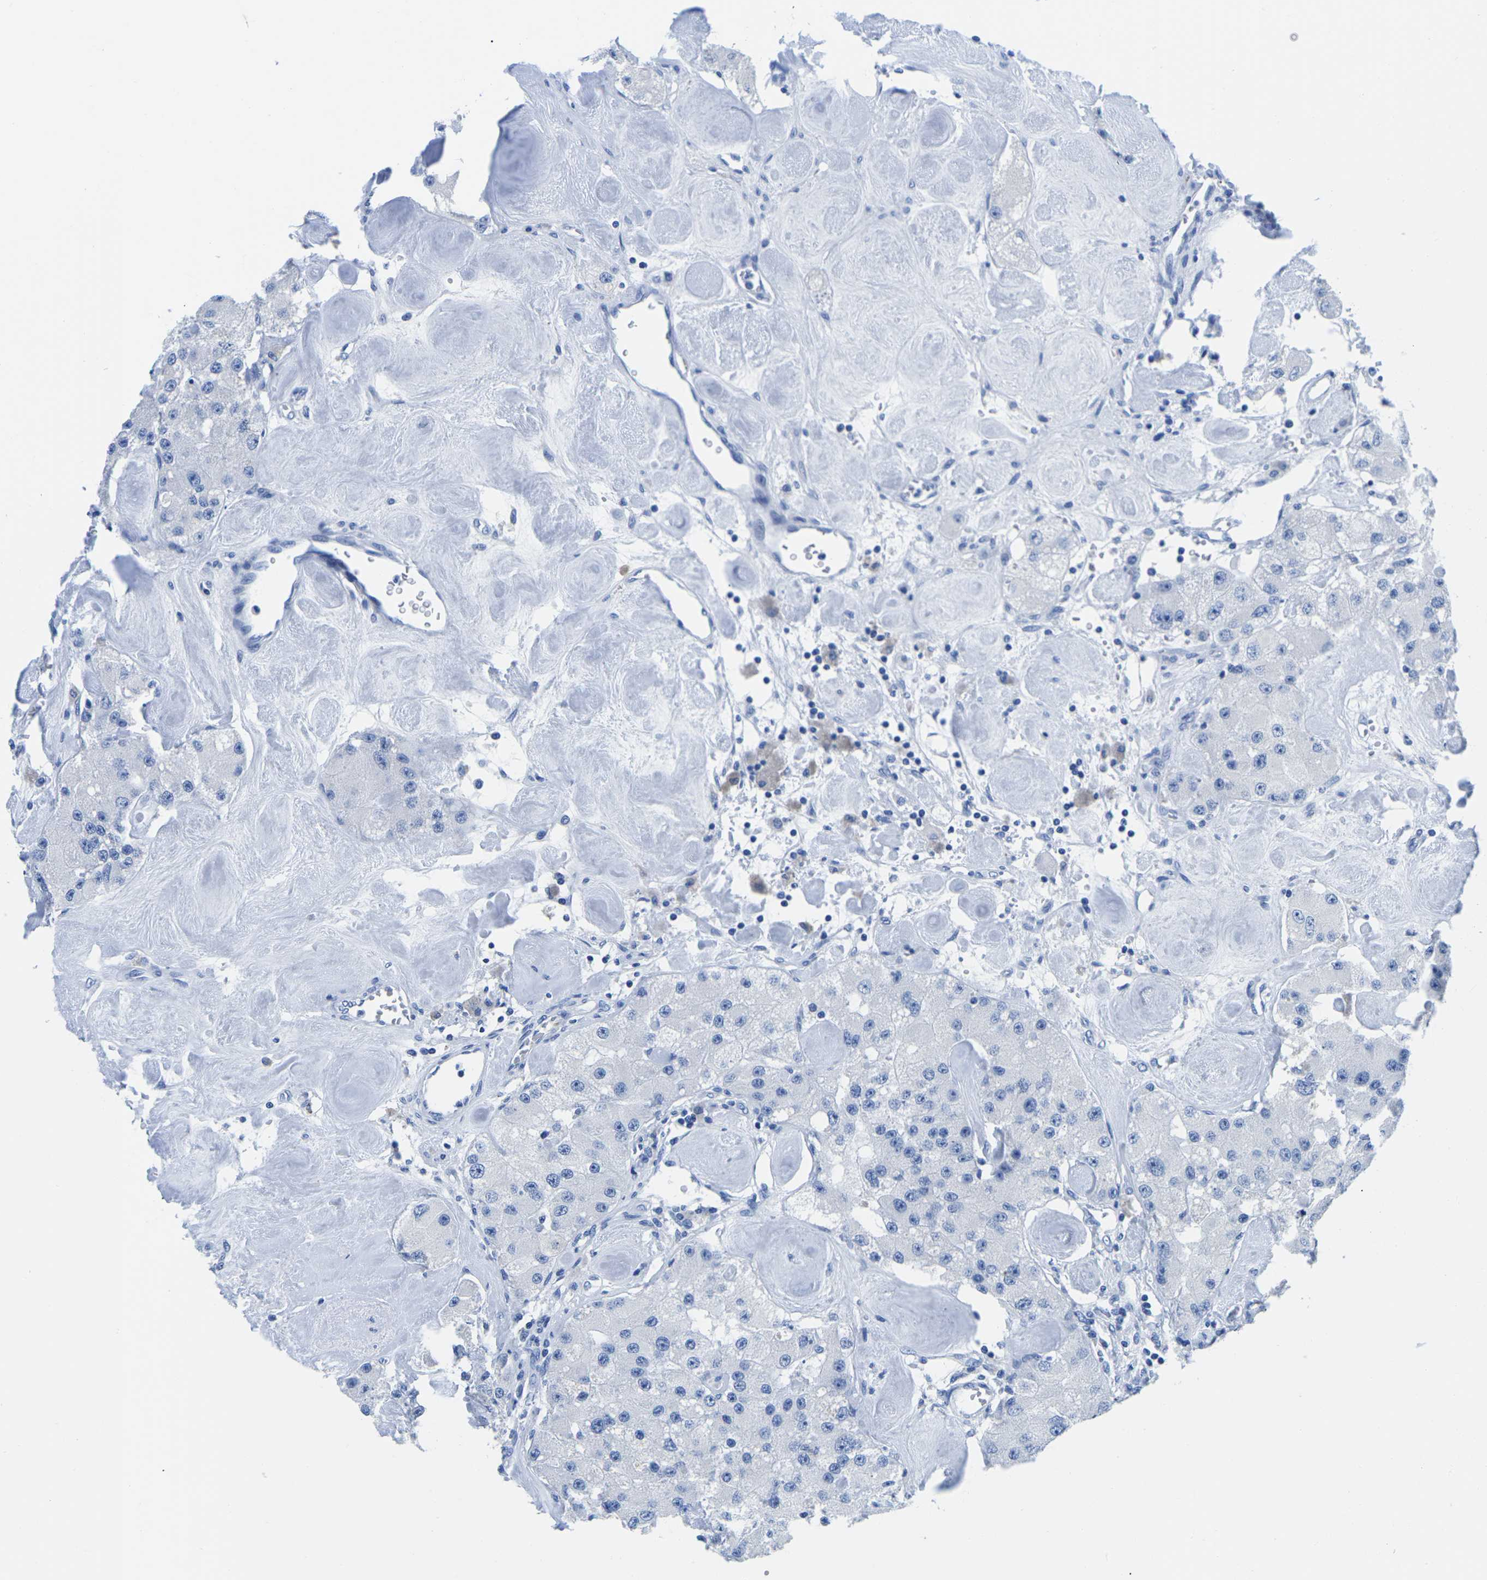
{"staining": {"intensity": "negative", "quantity": "none", "location": "none"}, "tissue": "carcinoid", "cell_type": "Tumor cells", "image_type": "cancer", "snomed": [{"axis": "morphology", "description": "Carcinoid, malignant, NOS"}, {"axis": "topography", "description": "Pancreas"}], "caption": "Tumor cells are negative for protein expression in human malignant carcinoid. Brightfield microscopy of IHC stained with DAB (brown) and hematoxylin (blue), captured at high magnification.", "gene": "CYP1A2", "patient": {"sex": "male", "age": 41}}